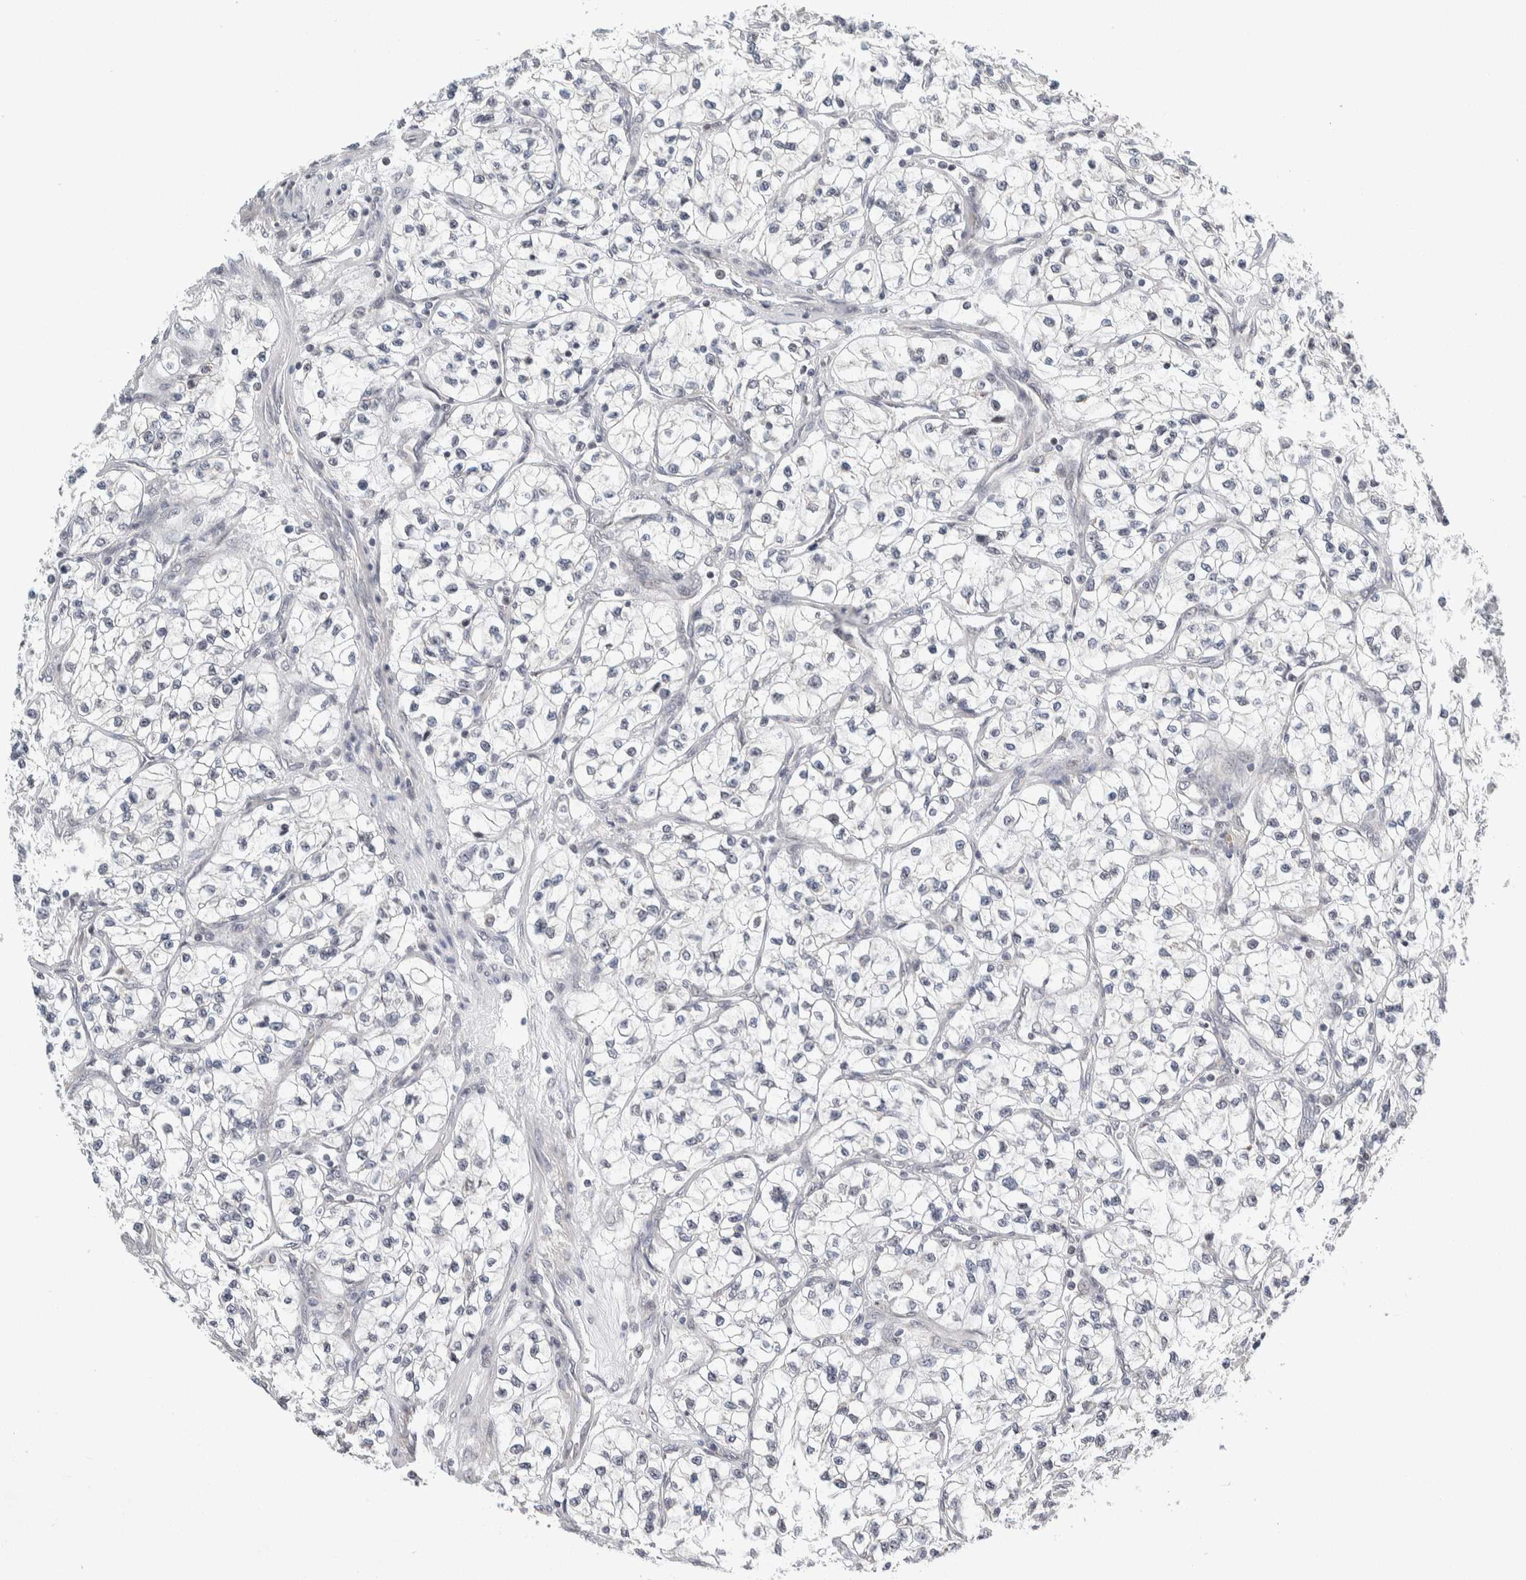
{"staining": {"intensity": "negative", "quantity": "none", "location": "none"}, "tissue": "renal cancer", "cell_type": "Tumor cells", "image_type": "cancer", "snomed": [{"axis": "morphology", "description": "Adenocarcinoma, NOS"}, {"axis": "topography", "description": "Kidney"}], "caption": "The IHC image has no significant positivity in tumor cells of renal adenocarcinoma tissue.", "gene": "NEUROD1", "patient": {"sex": "female", "age": 57}}